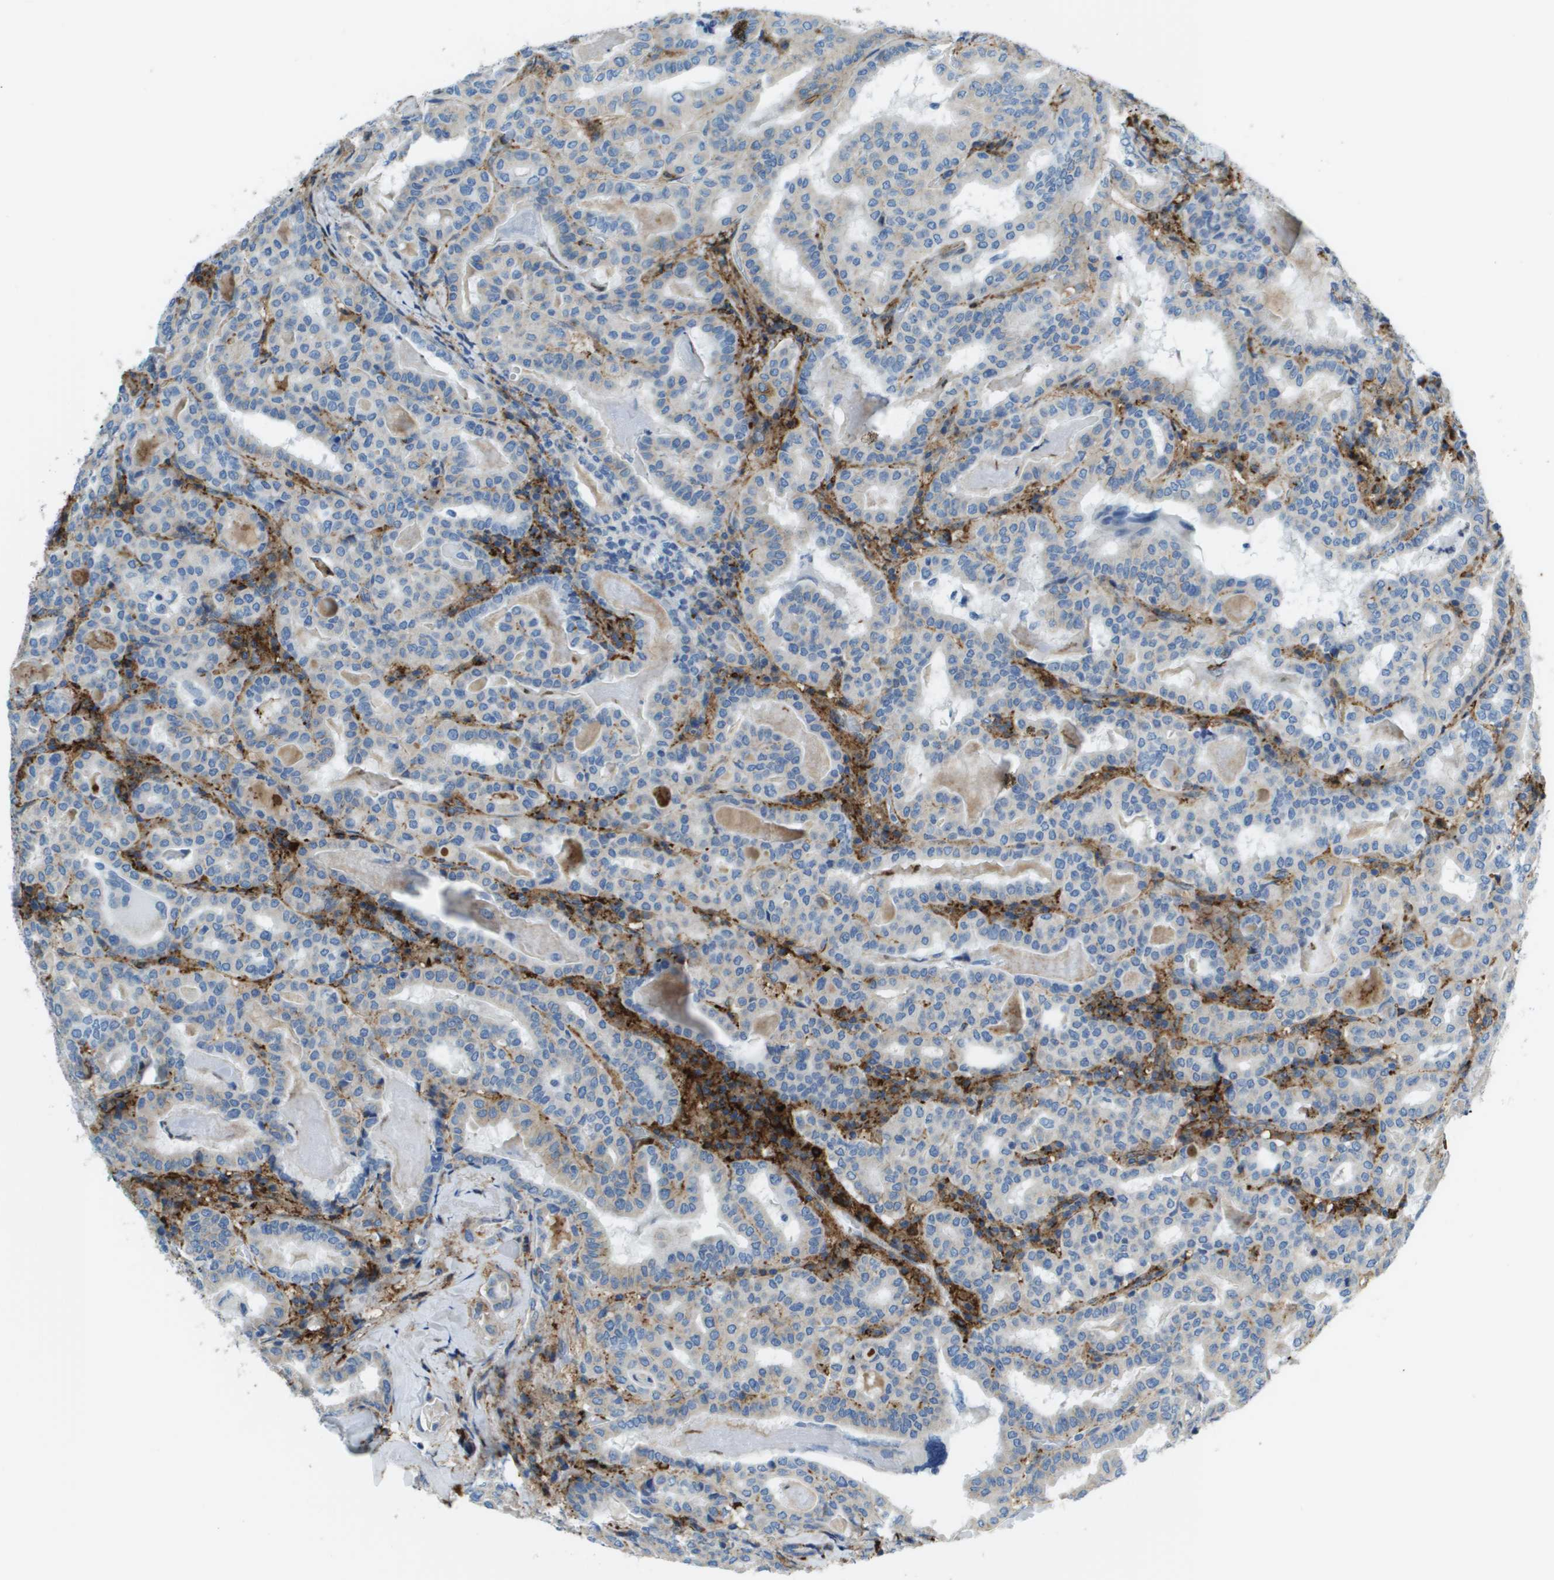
{"staining": {"intensity": "weak", "quantity": "<25%", "location": "cytoplasmic/membranous"}, "tissue": "thyroid cancer", "cell_type": "Tumor cells", "image_type": "cancer", "snomed": [{"axis": "morphology", "description": "Papillary adenocarcinoma, NOS"}, {"axis": "topography", "description": "Thyroid gland"}], "caption": "This is a histopathology image of IHC staining of thyroid papillary adenocarcinoma, which shows no expression in tumor cells.", "gene": "SDC1", "patient": {"sex": "female", "age": 42}}